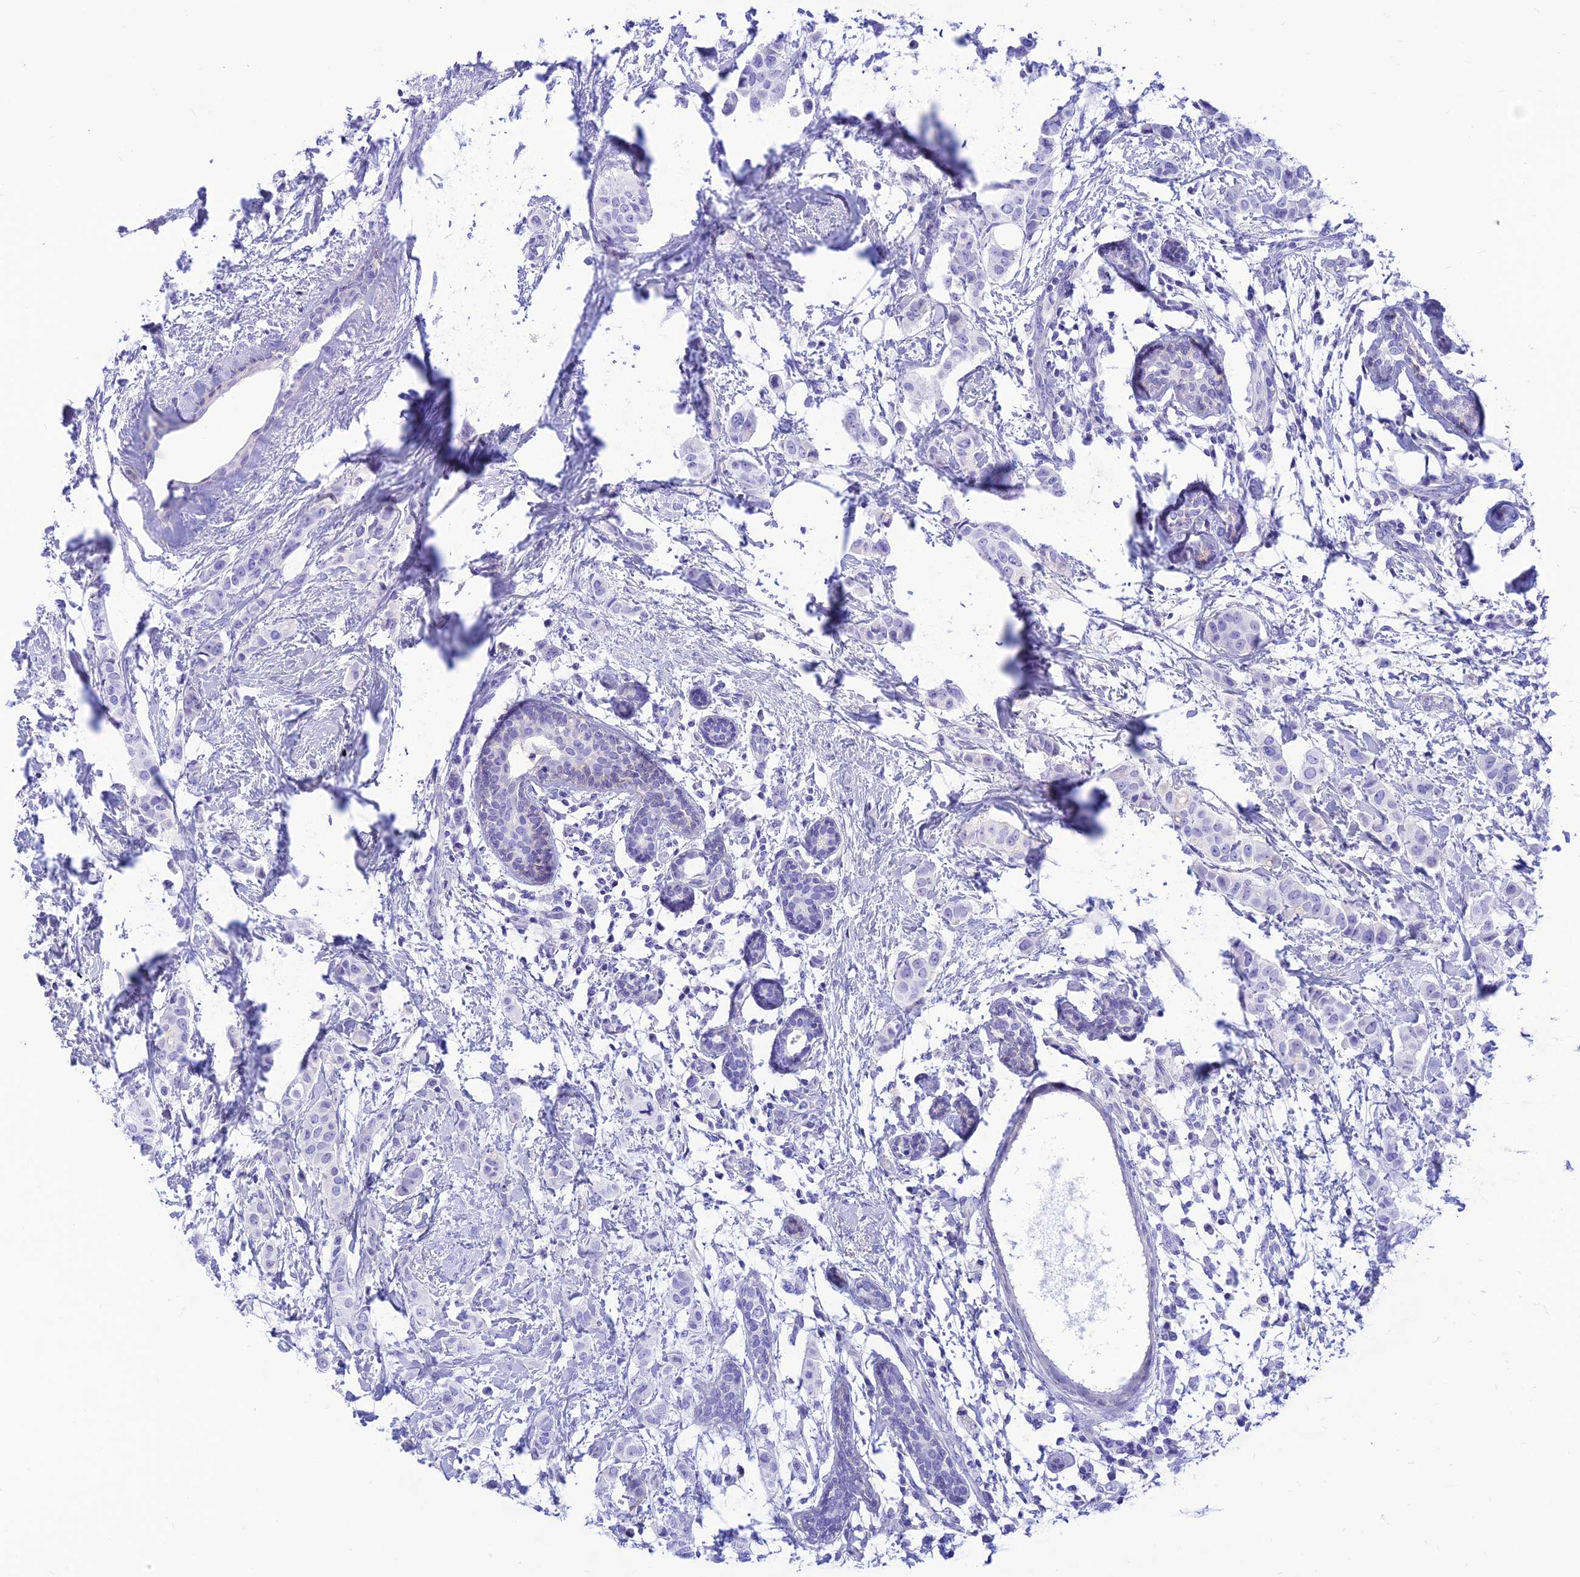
{"staining": {"intensity": "negative", "quantity": "none", "location": "none"}, "tissue": "breast cancer", "cell_type": "Tumor cells", "image_type": "cancer", "snomed": [{"axis": "morphology", "description": "Duct carcinoma"}, {"axis": "topography", "description": "Breast"}], "caption": "Immunohistochemical staining of breast cancer (infiltrating ductal carcinoma) reveals no significant expression in tumor cells. Brightfield microscopy of immunohistochemistry (IHC) stained with DAB (3,3'-diaminobenzidine) (brown) and hematoxylin (blue), captured at high magnification.", "gene": "PRNP", "patient": {"sex": "female", "age": 40}}